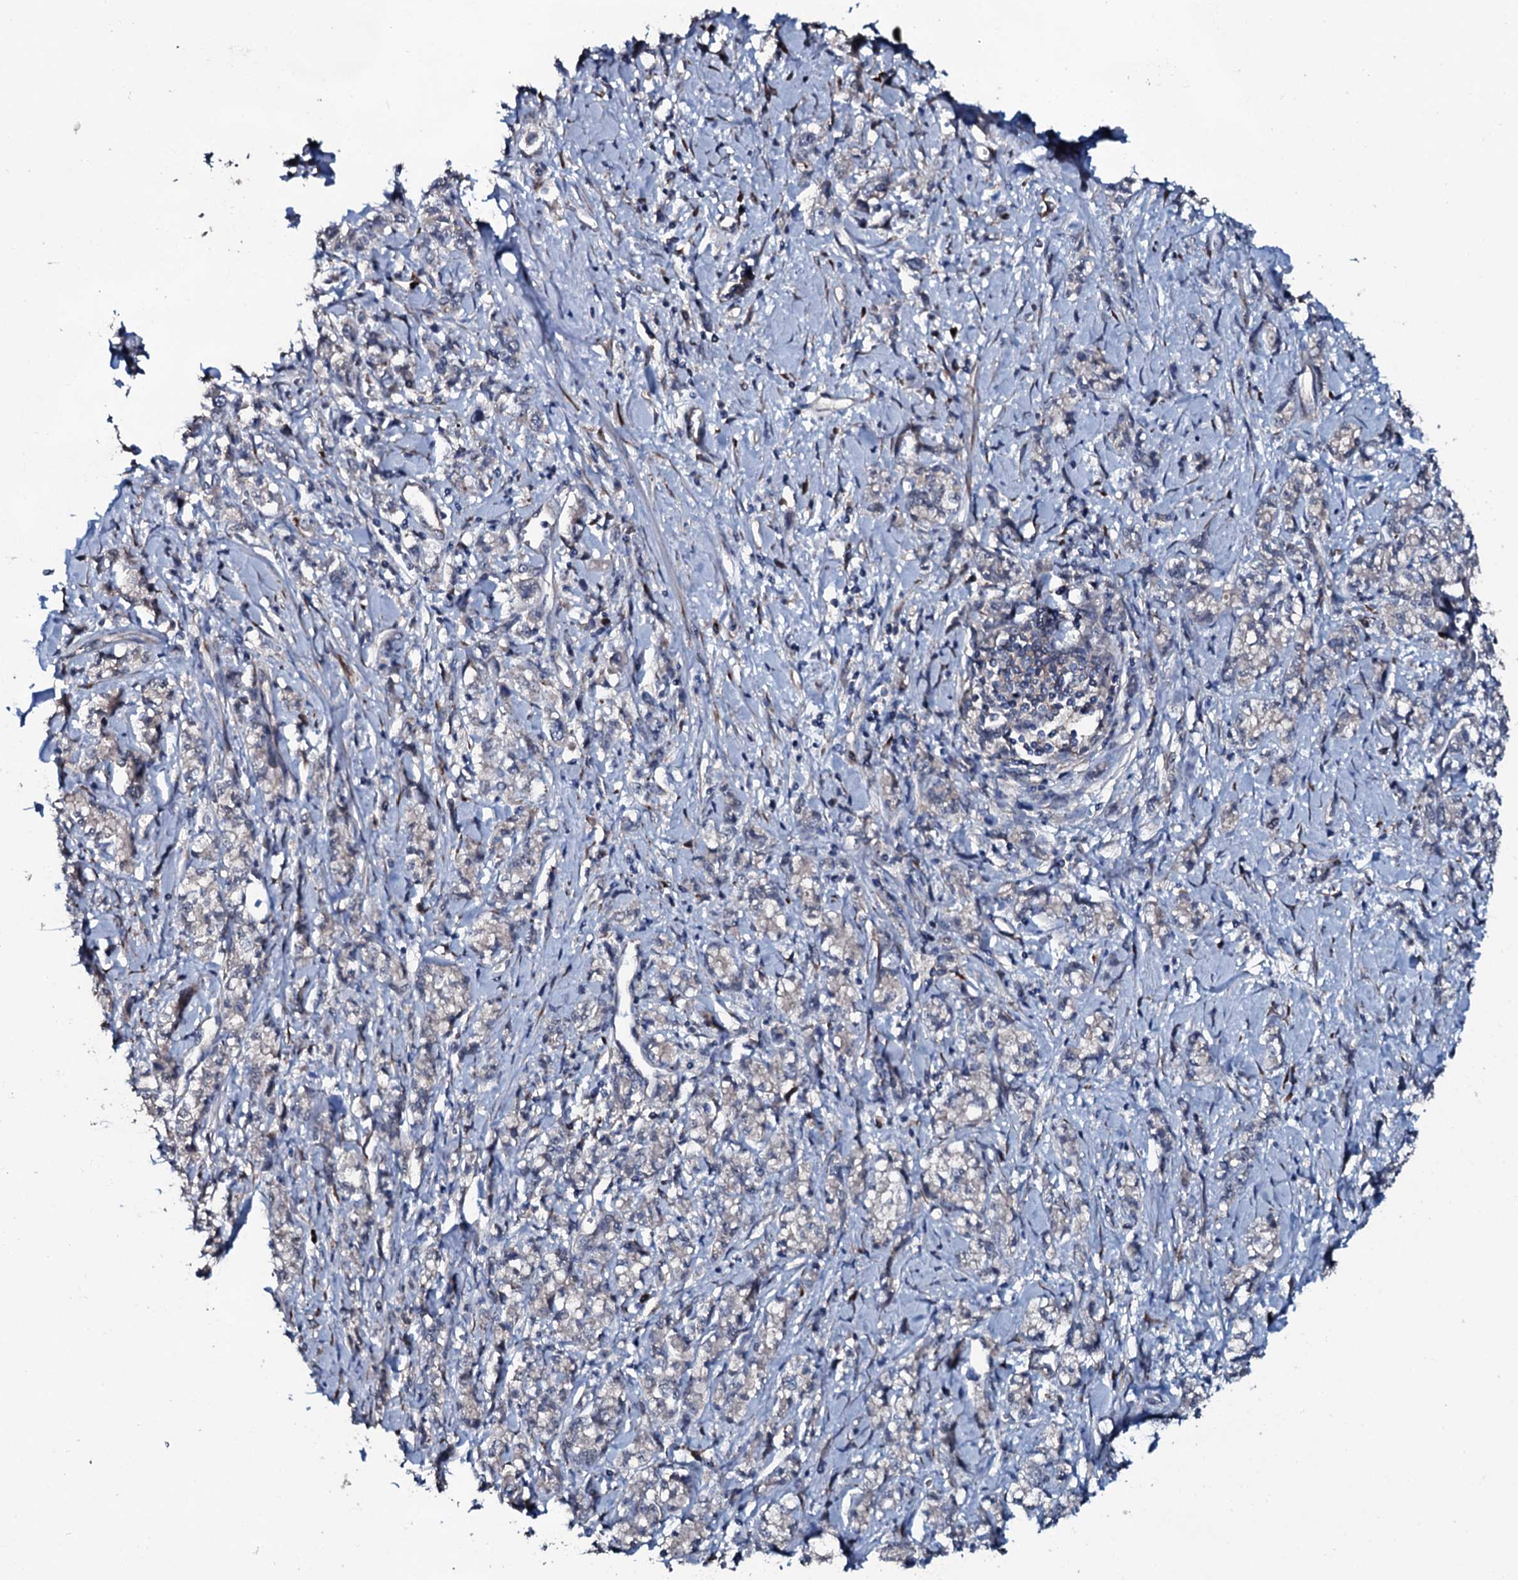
{"staining": {"intensity": "negative", "quantity": "none", "location": "none"}, "tissue": "stomach cancer", "cell_type": "Tumor cells", "image_type": "cancer", "snomed": [{"axis": "morphology", "description": "Adenocarcinoma, NOS"}, {"axis": "topography", "description": "Stomach"}], "caption": "Immunohistochemistry (IHC) of stomach cancer (adenocarcinoma) reveals no staining in tumor cells.", "gene": "IL12B", "patient": {"sex": "female", "age": 76}}